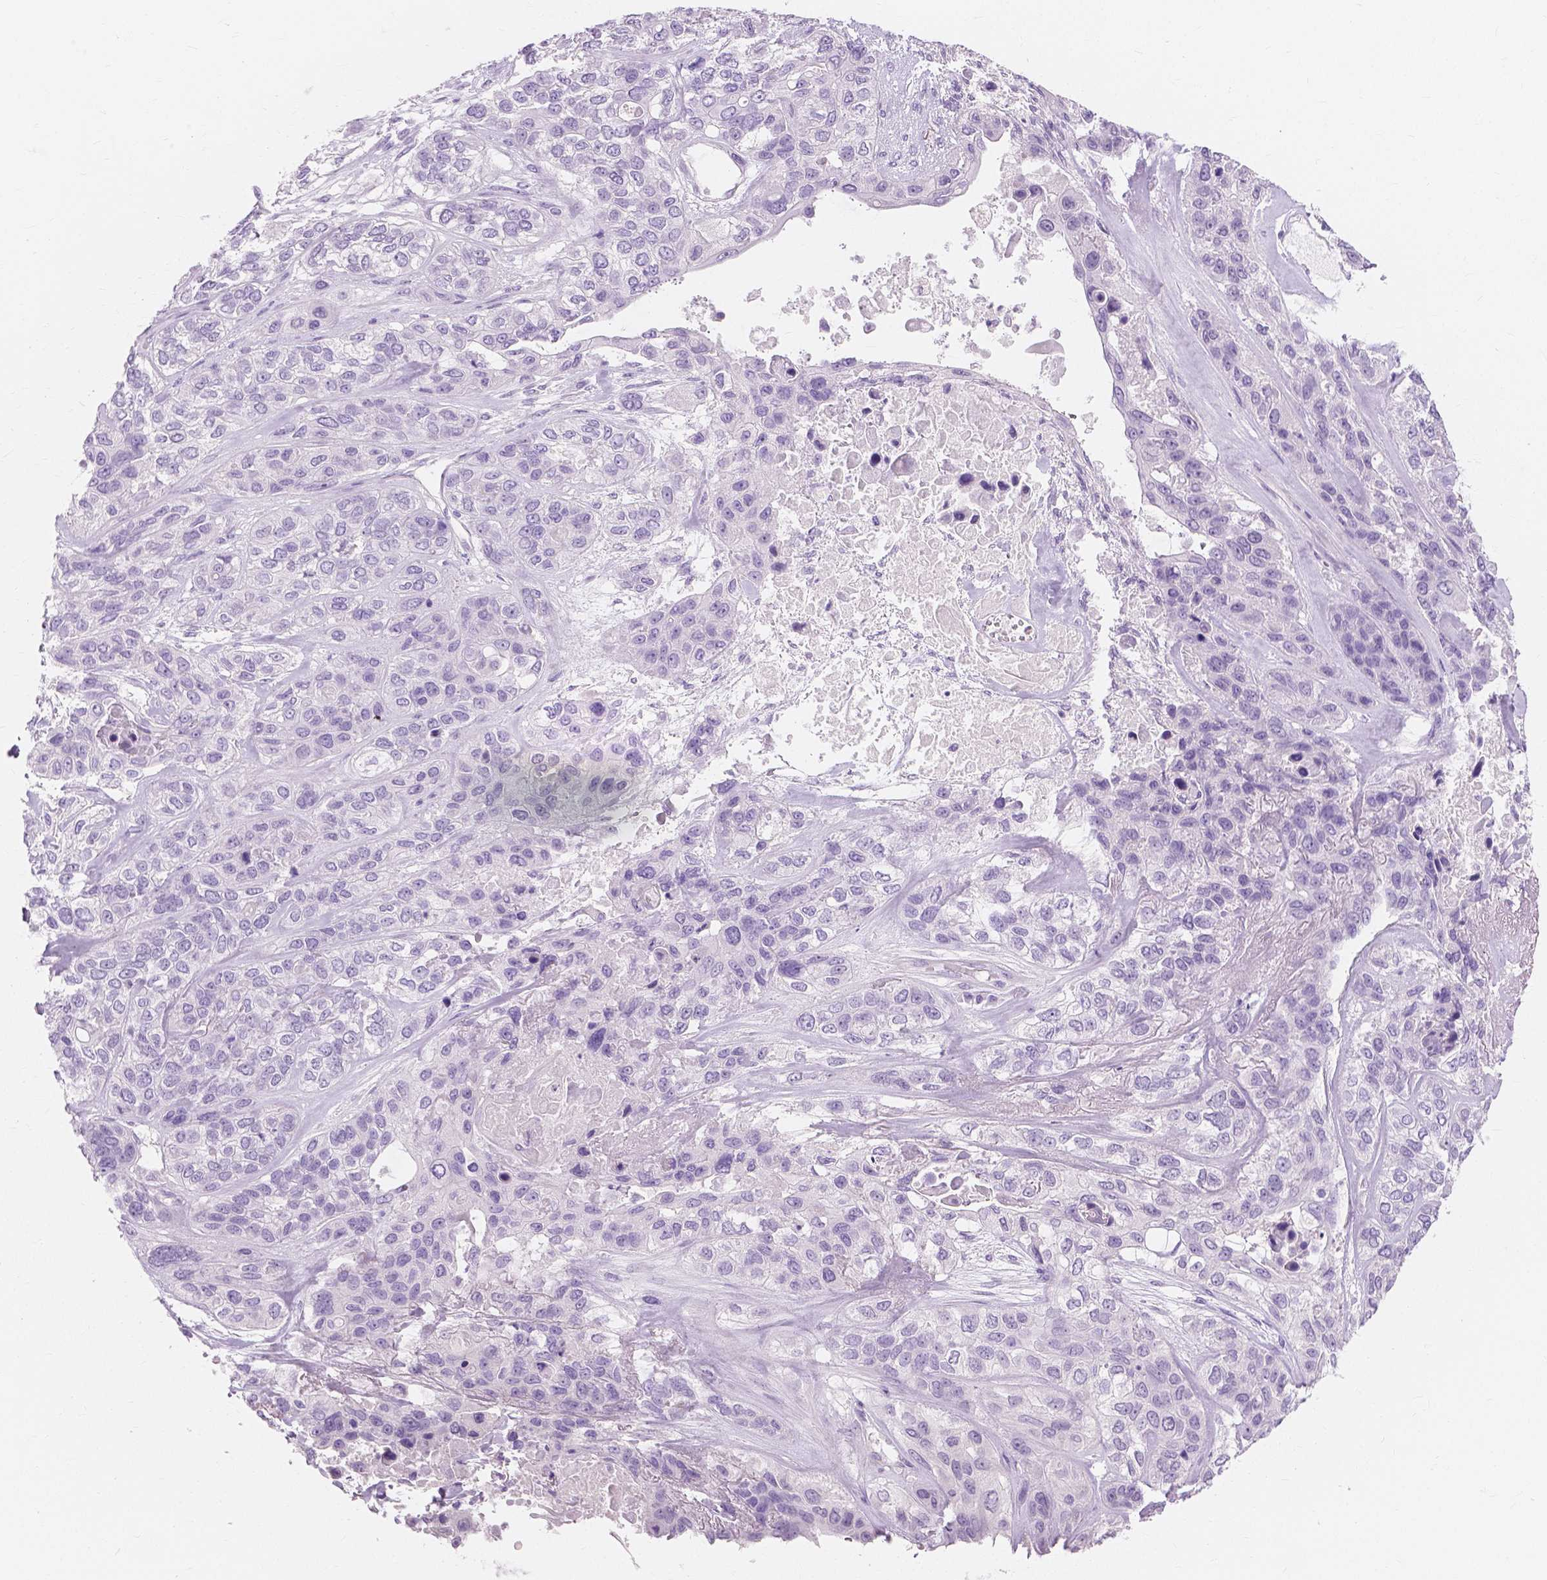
{"staining": {"intensity": "negative", "quantity": "none", "location": "none"}, "tissue": "lung cancer", "cell_type": "Tumor cells", "image_type": "cancer", "snomed": [{"axis": "morphology", "description": "Squamous cell carcinoma, NOS"}, {"axis": "topography", "description": "Lung"}], "caption": "Histopathology image shows no protein positivity in tumor cells of lung squamous cell carcinoma tissue. (Brightfield microscopy of DAB immunohistochemistry at high magnification).", "gene": "MUC12", "patient": {"sex": "female", "age": 70}}